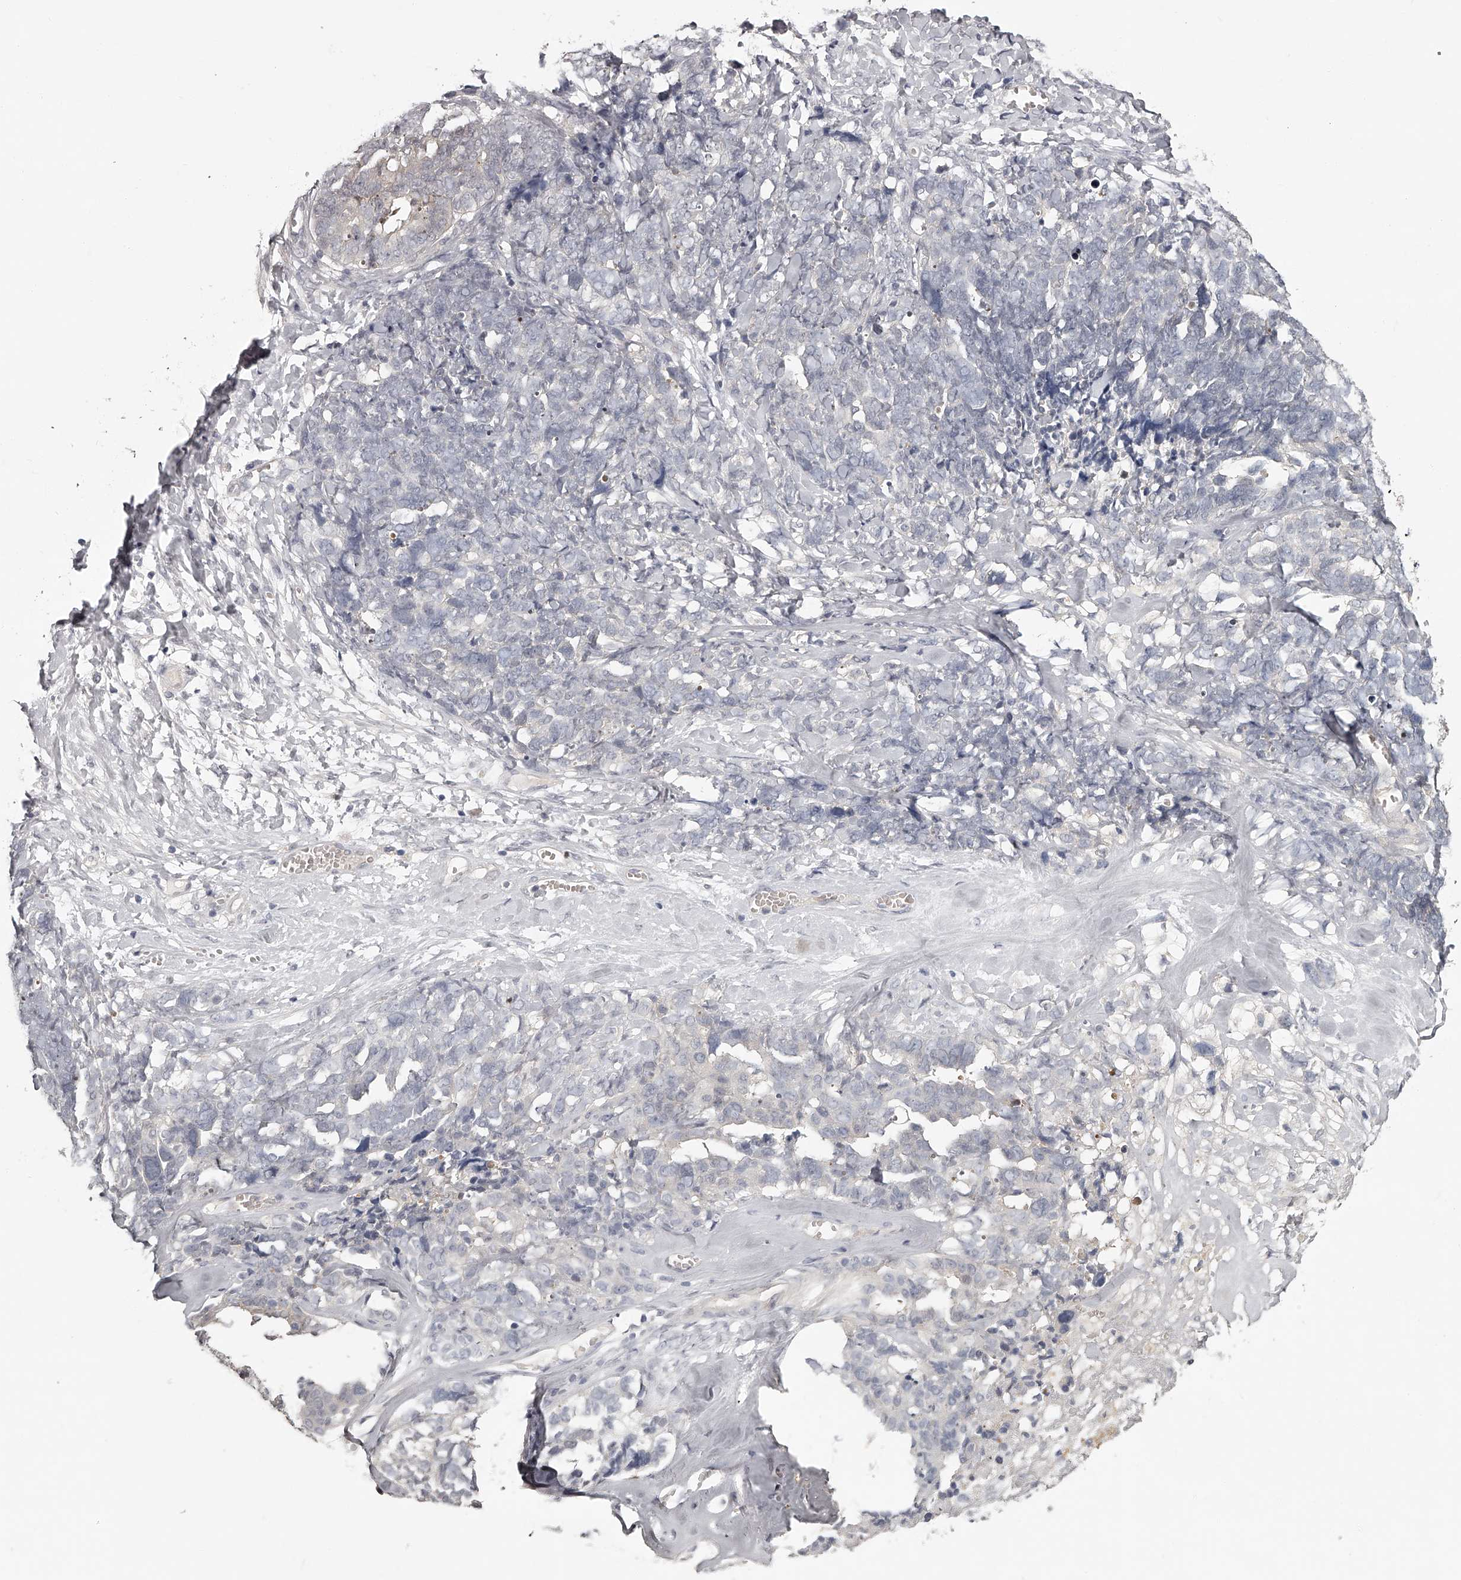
{"staining": {"intensity": "moderate", "quantity": "<25%", "location": "cytoplasmic/membranous"}, "tissue": "ovarian cancer", "cell_type": "Tumor cells", "image_type": "cancer", "snomed": [{"axis": "morphology", "description": "Cystadenocarcinoma, serous, NOS"}, {"axis": "topography", "description": "Ovary"}], "caption": "The immunohistochemical stain highlights moderate cytoplasmic/membranous expression in tumor cells of ovarian cancer (serous cystadenocarcinoma) tissue.", "gene": "GGCT", "patient": {"sex": "female", "age": 79}}